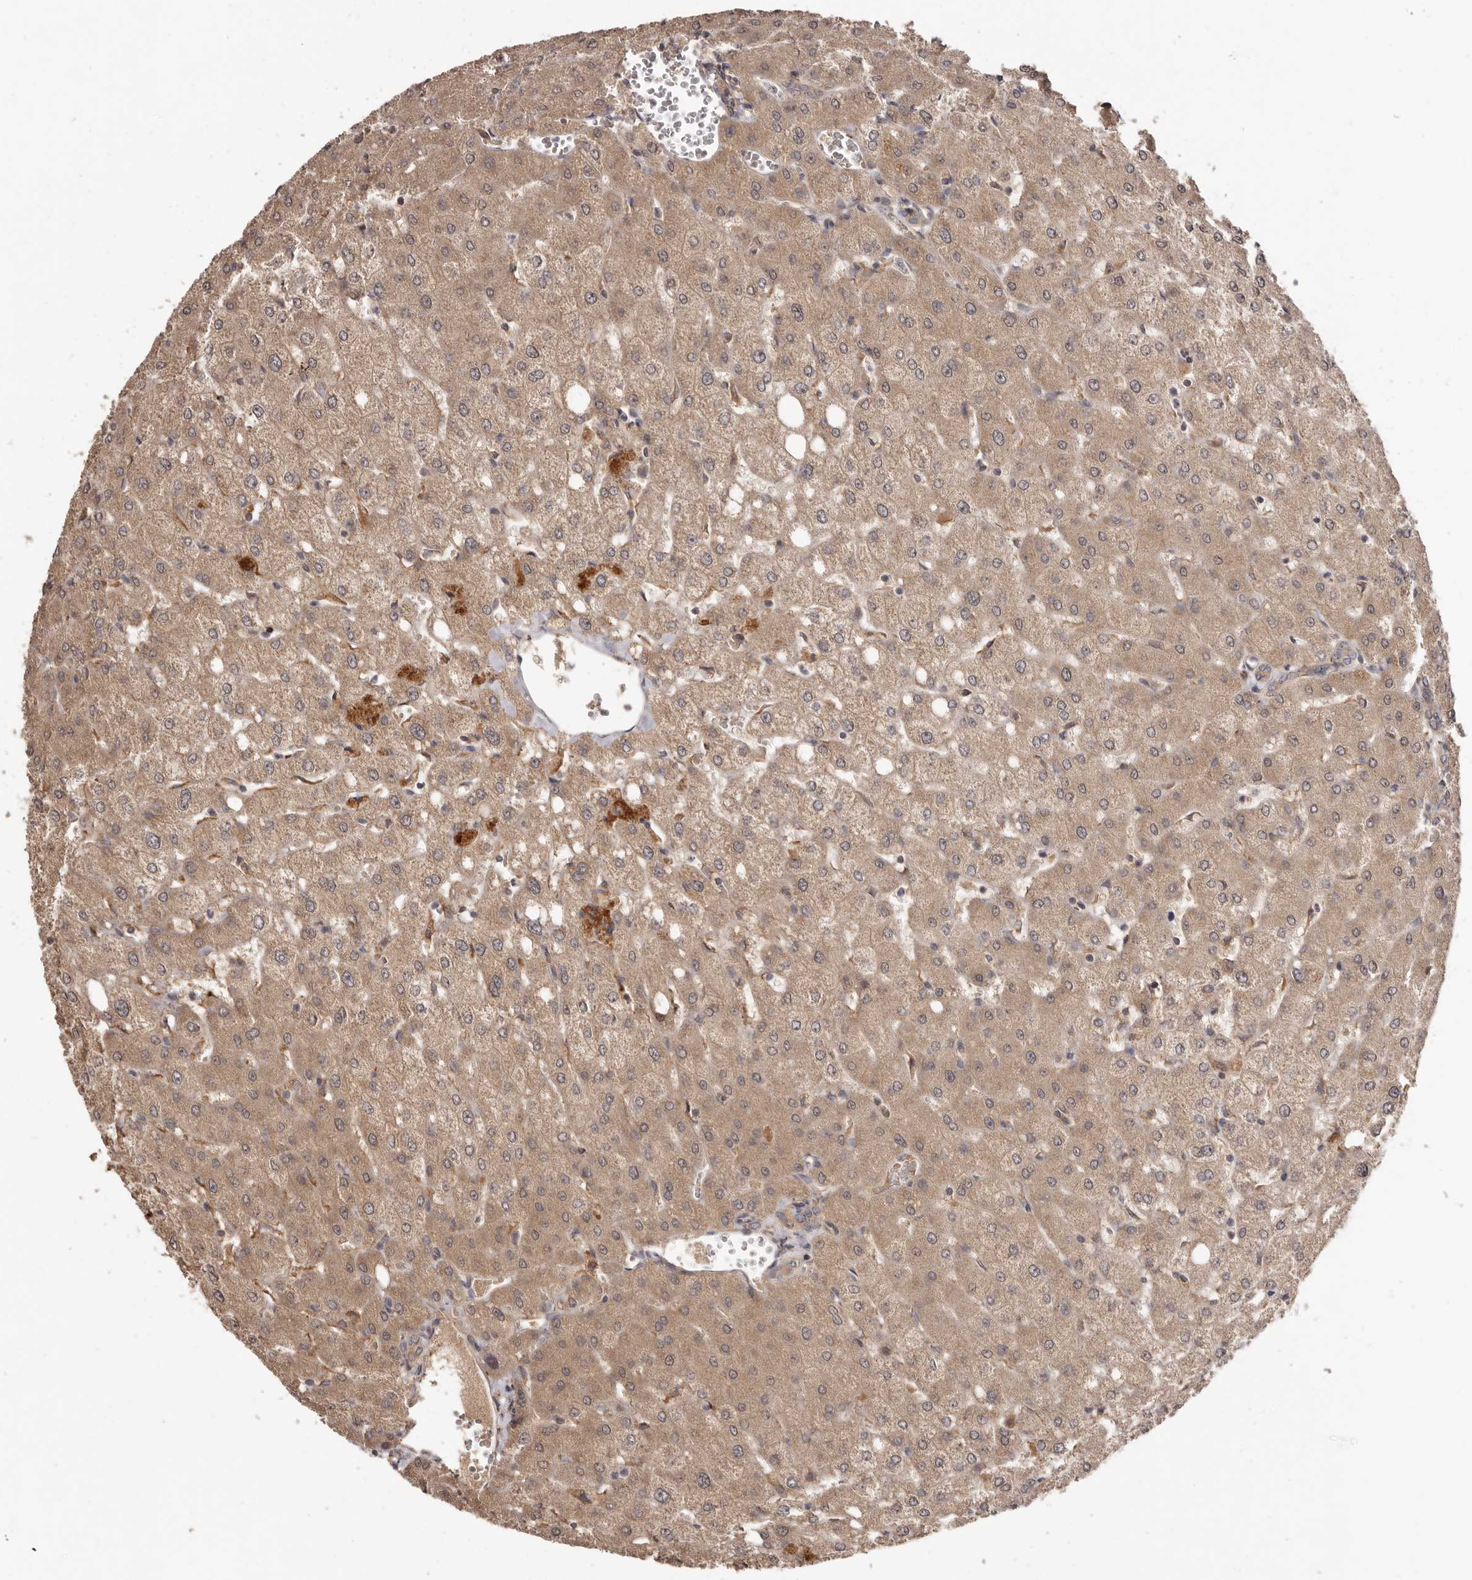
{"staining": {"intensity": "weak", "quantity": ">75%", "location": "cytoplasmic/membranous"}, "tissue": "liver", "cell_type": "Cholangiocytes", "image_type": "normal", "snomed": [{"axis": "morphology", "description": "Normal tissue, NOS"}, {"axis": "topography", "description": "Liver"}], "caption": "The histopathology image reveals immunohistochemical staining of benign liver. There is weak cytoplasmic/membranous positivity is identified in approximately >75% of cholangiocytes. (Stains: DAB in brown, nuclei in blue, Microscopy: brightfield microscopy at high magnification).", "gene": "INAVA", "patient": {"sex": "female", "age": 54}}